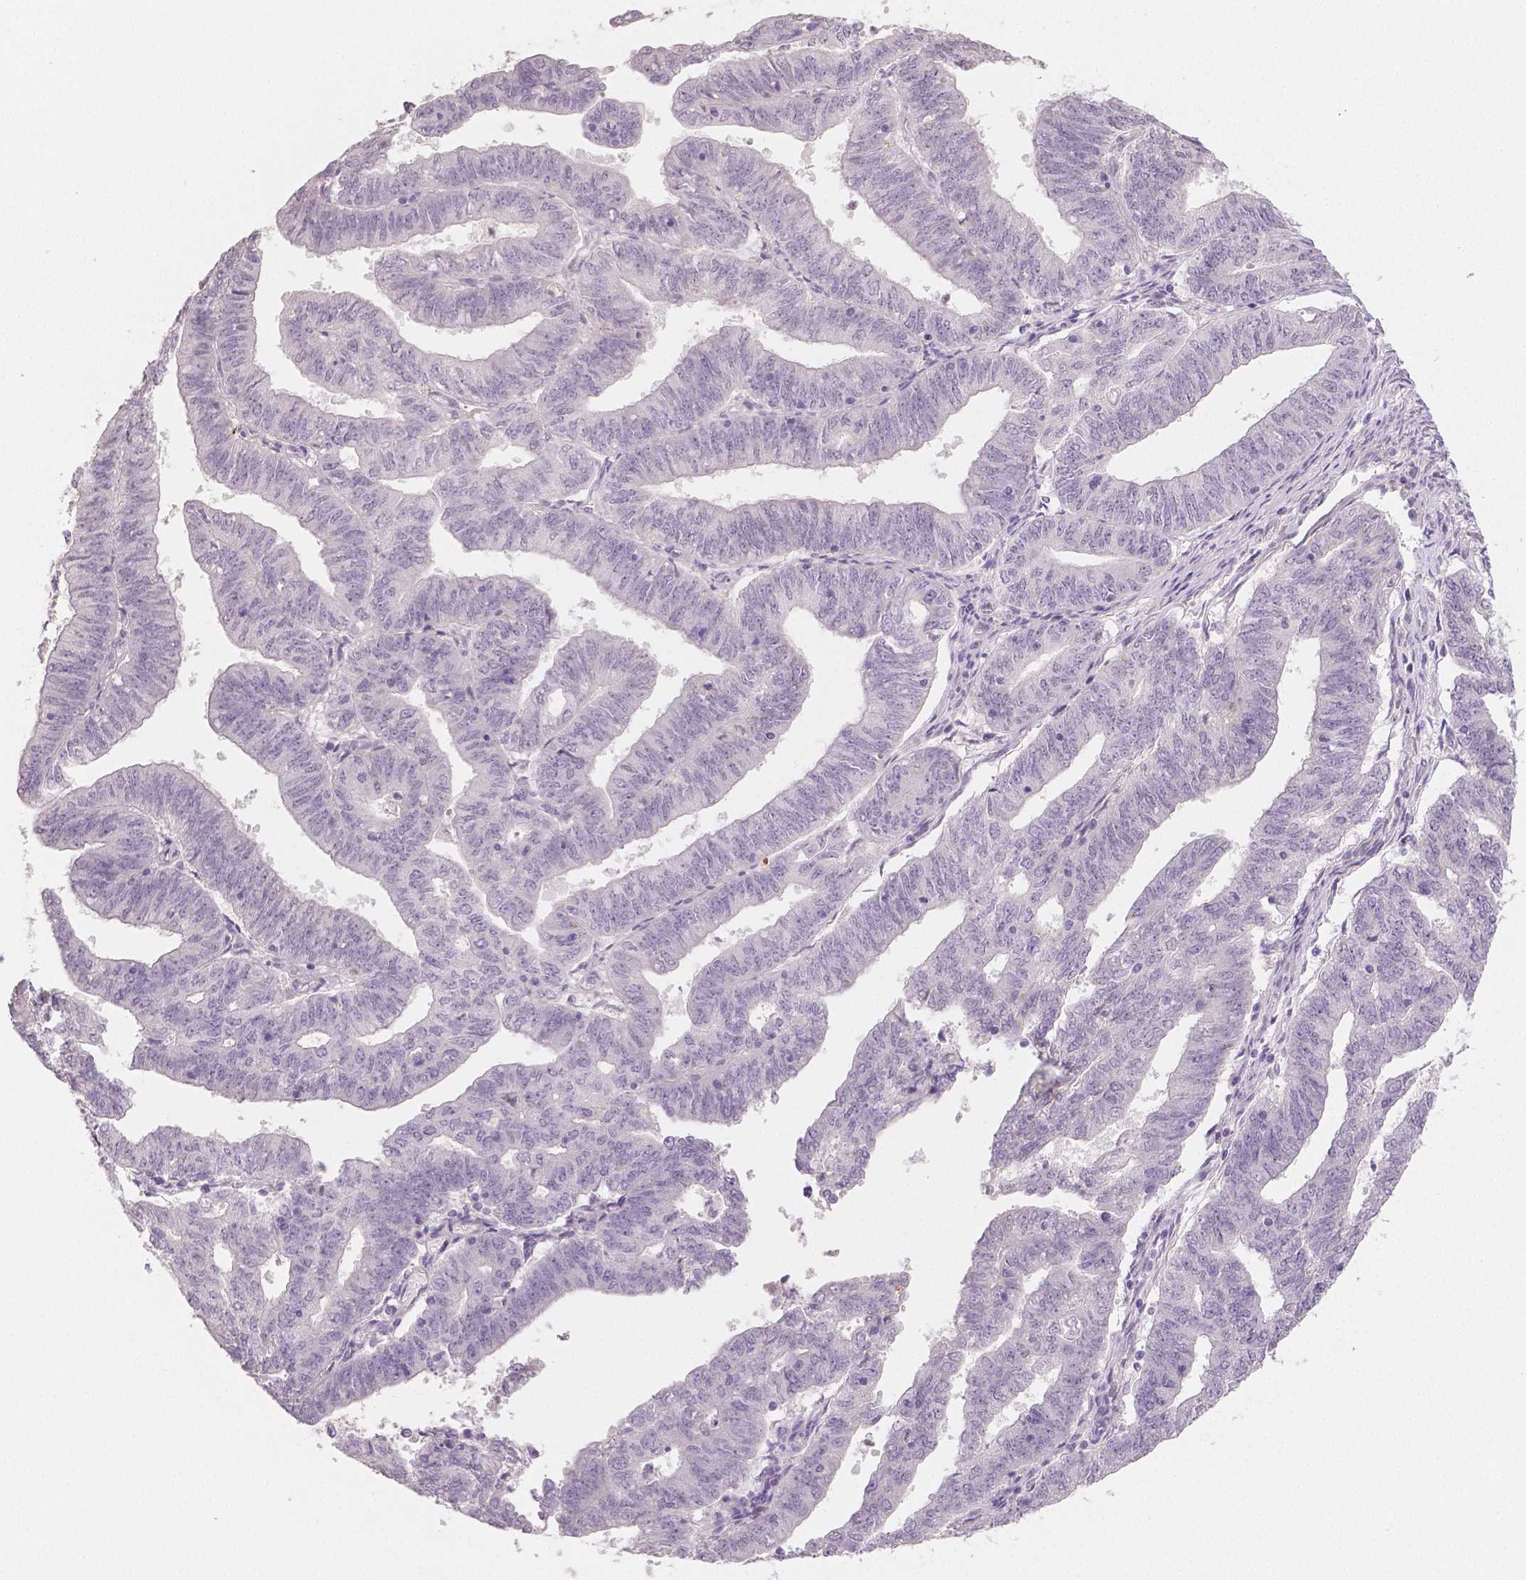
{"staining": {"intensity": "negative", "quantity": "none", "location": "none"}, "tissue": "endometrial cancer", "cell_type": "Tumor cells", "image_type": "cancer", "snomed": [{"axis": "morphology", "description": "Adenocarcinoma, NOS"}, {"axis": "topography", "description": "Endometrium"}], "caption": "IHC histopathology image of neoplastic tissue: endometrial cancer (adenocarcinoma) stained with DAB (3,3'-diaminobenzidine) reveals no significant protein staining in tumor cells.", "gene": "APOA4", "patient": {"sex": "female", "age": 82}}